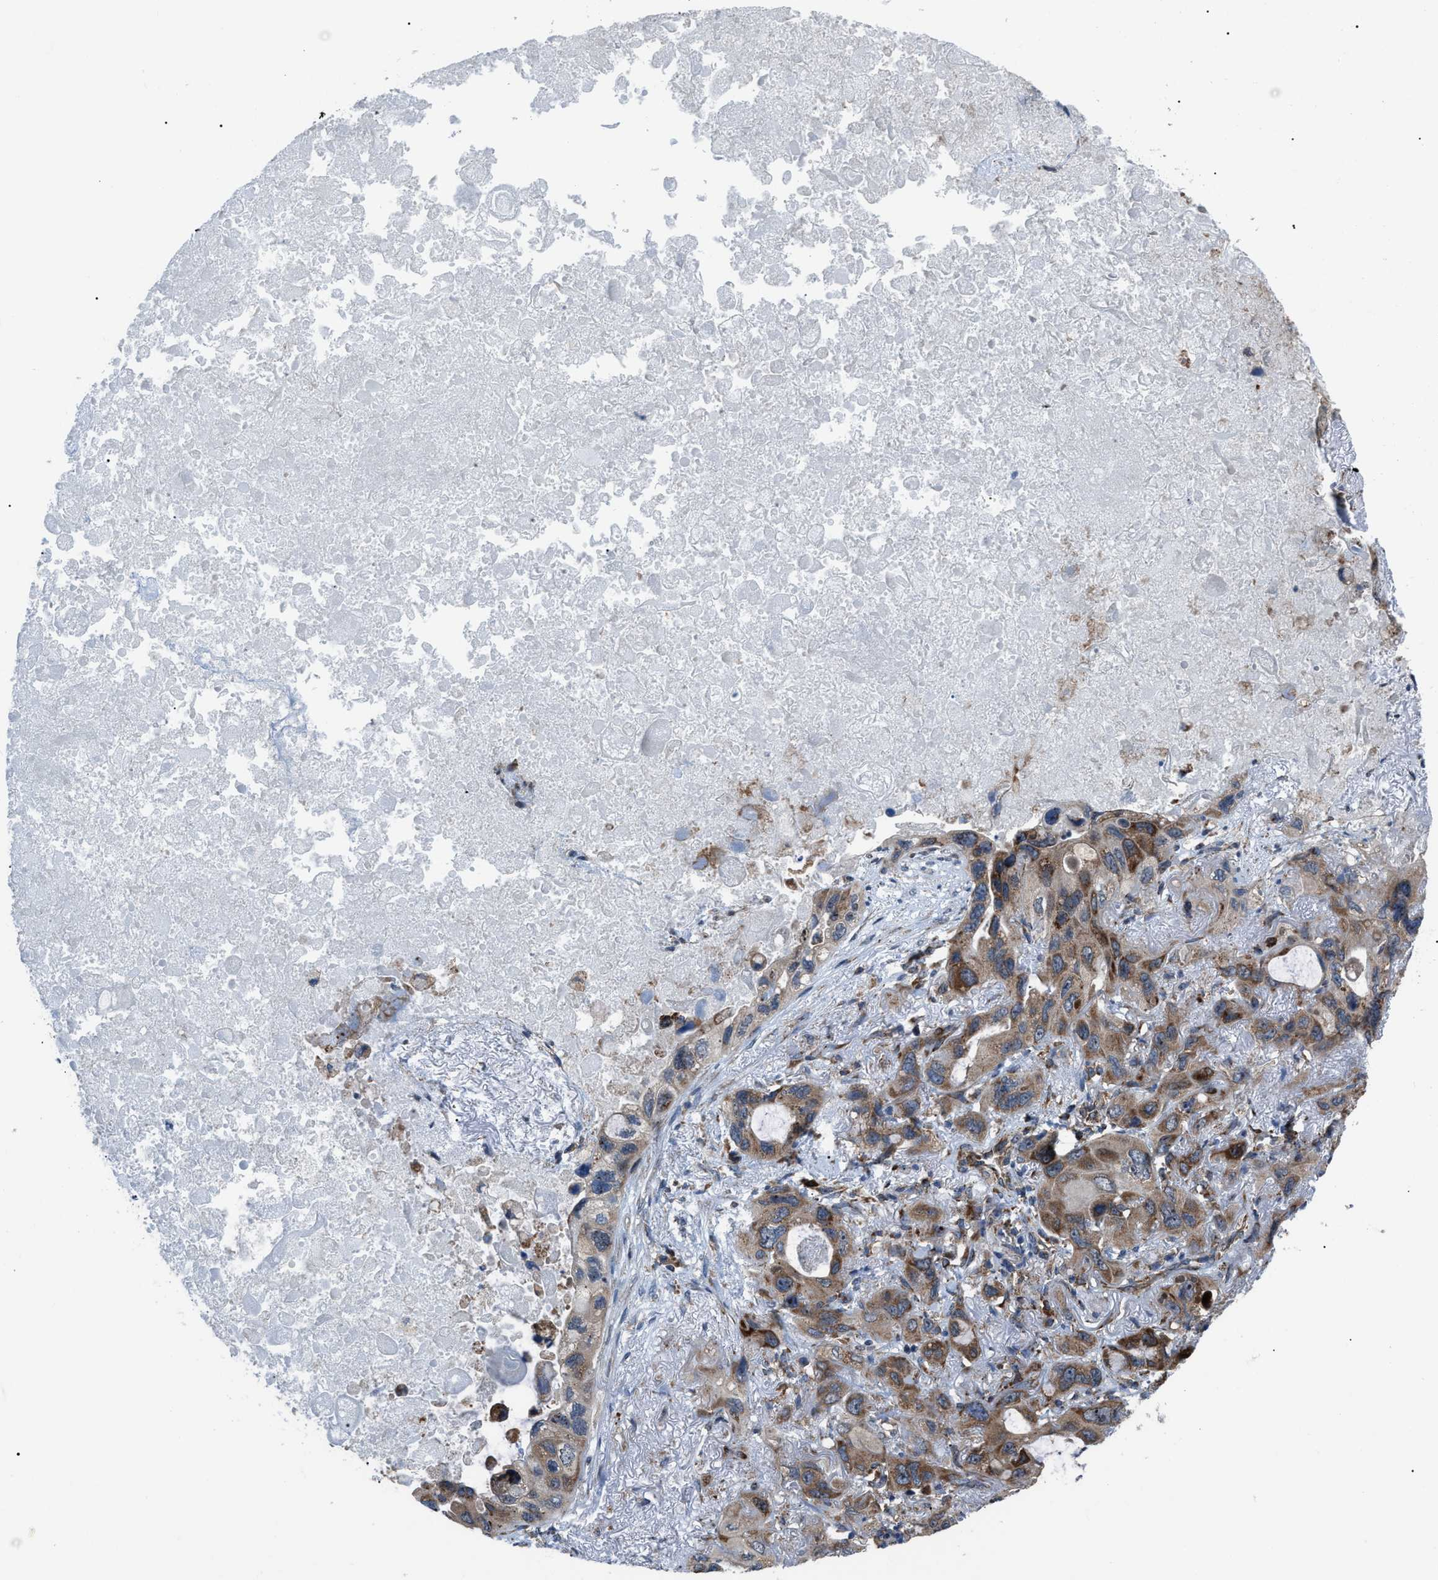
{"staining": {"intensity": "moderate", "quantity": ">75%", "location": "cytoplasmic/membranous"}, "tissue": "lung cancer", "cell_type": "Tumor cells", "image_type": "cancer", "snomed": [{"axis": "morphology", "description": "Squamous cell carcinoma, NOS"}, {"axis": "topography", "description": "Lung"}], "caption": "Lung cancer was stained to show a protein in brown. There is medium levels of moderate cytoplasmic/membranous positivity in approximately >75% of tumor cells. (Brightfield microscopy of DAB IHC at high magnification).", "gene": "AGO2", "patient": {"sex": "female", "age": 73}}